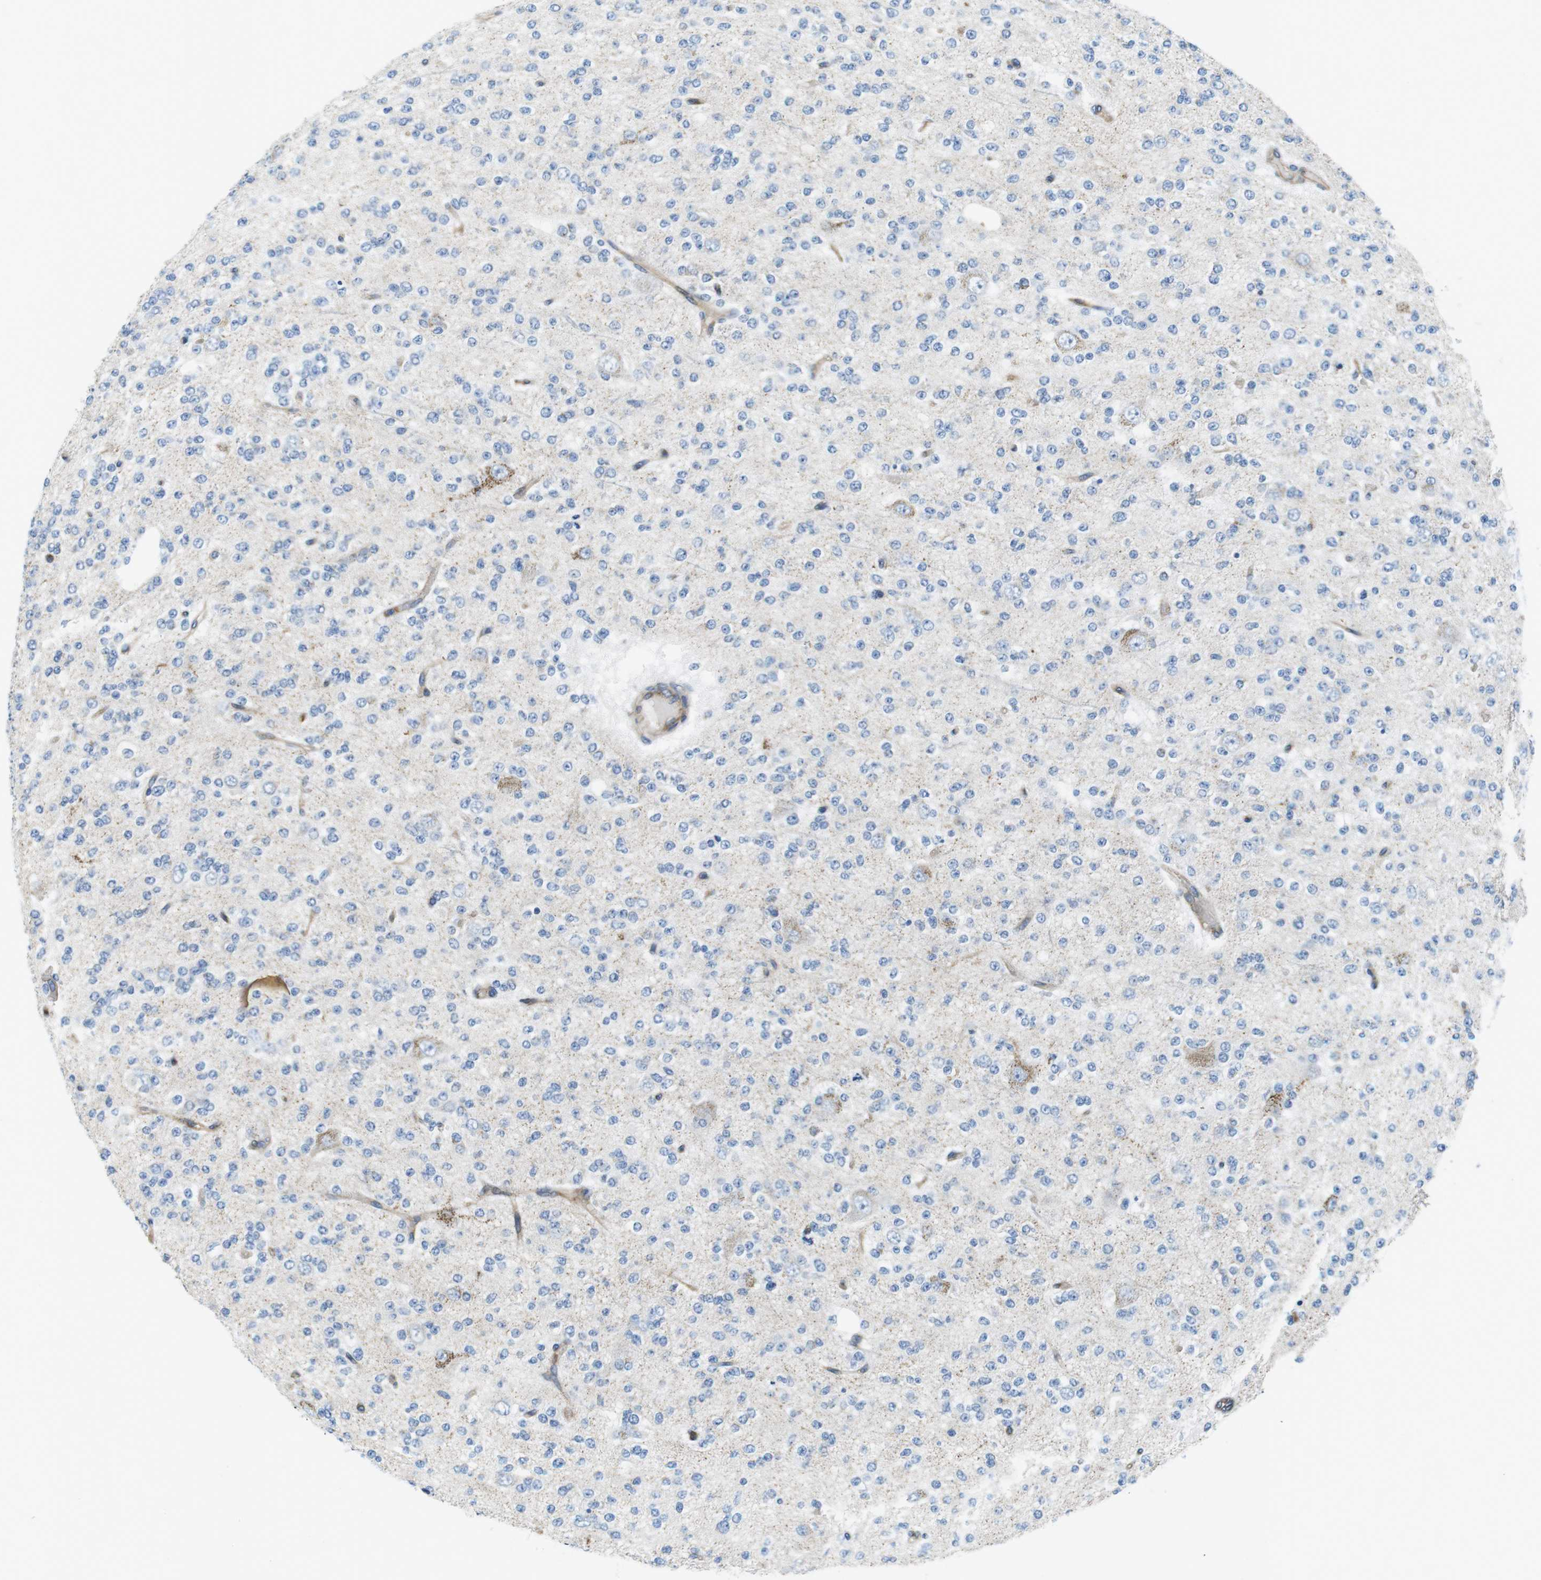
{"staining": {"intensity": "negative", "quantity": "none", "location": "none"}, "tissue": "glioma", "cell_type": "Tumor cells", "image_type": "cancer", "snomed": [{"axis": "morphology", "description": "Glioma, malignant, Low grade"}, {"axis": "topography", "description": "Brain"}], "caption": "The micrograph displays no staining of tumor cells in glioma. Brightfield microscopy of immunohistochemistry (IHC) stained with DAB (brown) and hematoxylin (blue), captured at high magnification.", "gene": "EMP2", "patient": {"sex": "male", "age": 38}}